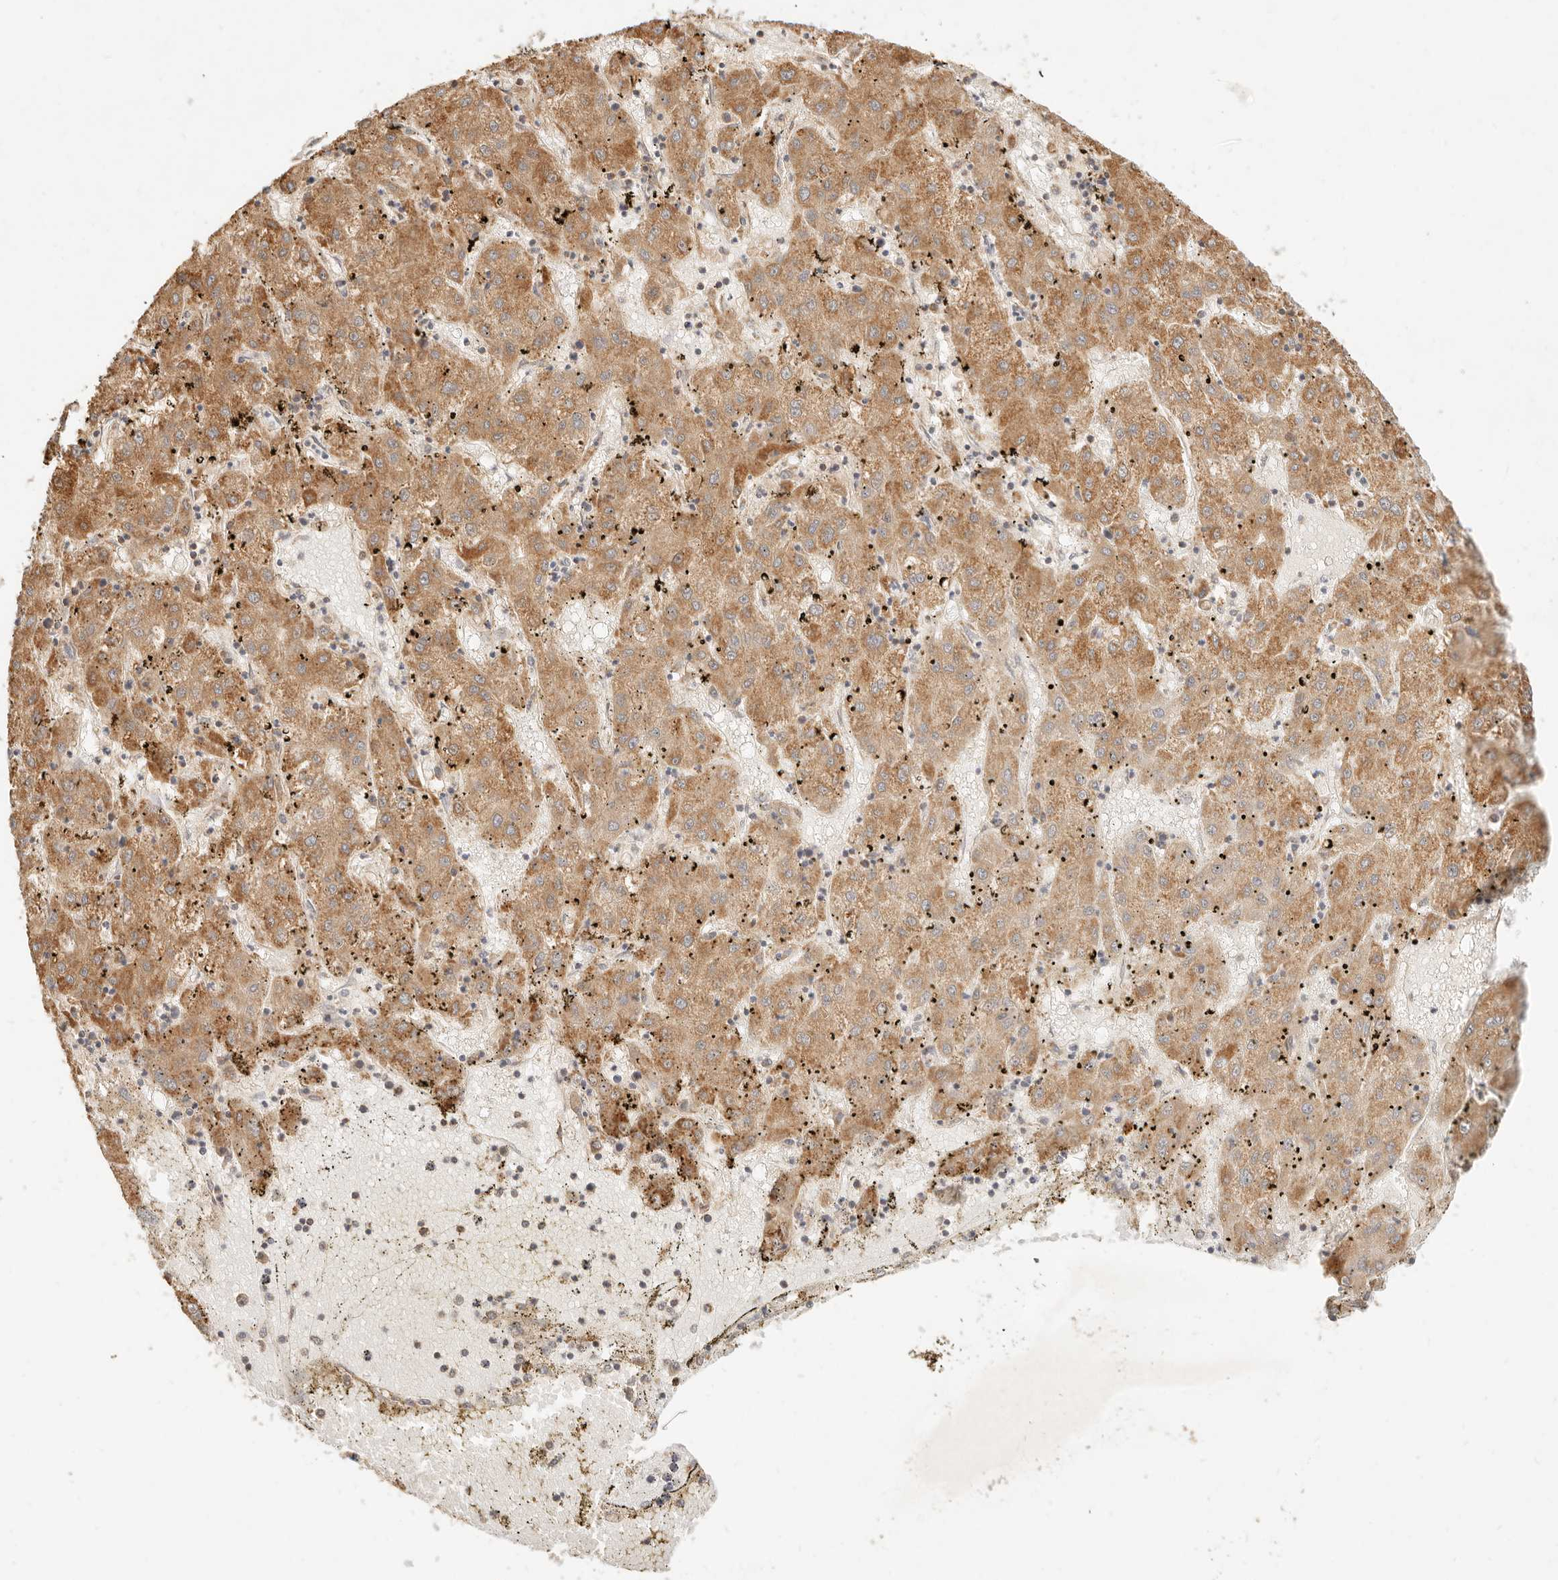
{"staining": {"intensity": "moderate", "quantity": ">75%", "location": "cytoplasmic/membranous"}, "tissue": "liver cancer", "cell_type": "Tumor cells", "image_type": "cancer", "snomed": [{"axis": "morphology", "description": "Carcinoma, Hepatocellular, NOS"}, {"axis": "topography", "description": "Liver"}], "caption": "This histopathology image exhibits hepatocellular carcinoma (liver) stained with immunohistochemistry to label a protein in brown. The cytoplasmic/membranous of tumor cells show moderate positivity for the protein. Nuclei are counter-stained blue.", "gene": "CPLANE2", "patient": {"sex": "male", "age": 72}}